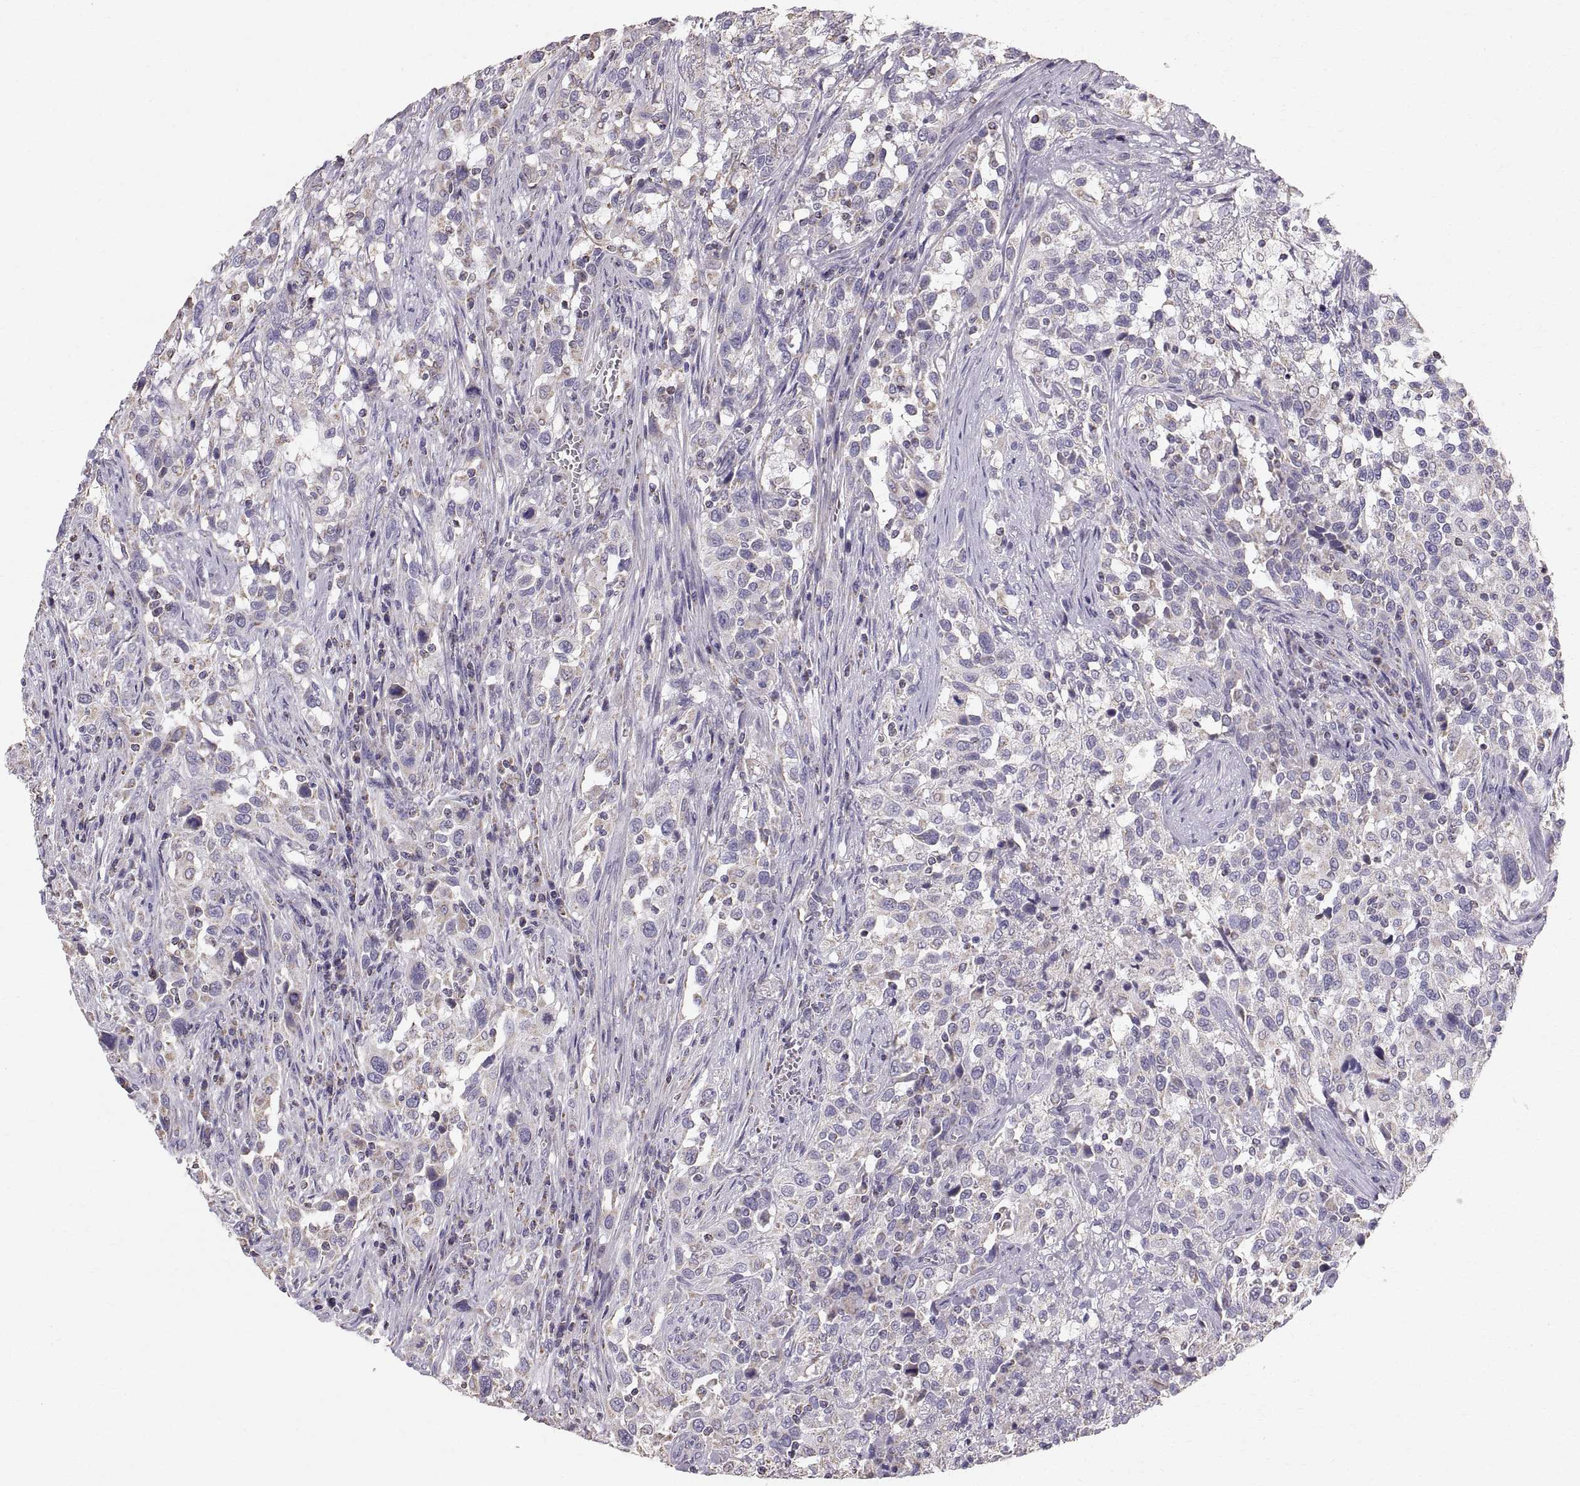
{"staining": {"intensity": "weak", "quantity": "25%-75%", "location": "cytoplasmic/membranous"}, "tissue": "urothelial cancer", "cell_type": "Tumor cells", "image_type": "cancer", "snomed": [{"axis": "morphology", "description": "Urothelial carcinoma, NOS"}, {"axis": "morphology", "description": "Urothelial carcinoma, High grade"}, {"axis": "topography", "description": "Urinary bladder"}], "caption": "Immunohistochemistry (IHC) histopathology image of neoplastic tissue: human transitional cell carcinoma stained using immunohistochemistry shows low levels of weak protein expression localized specifically in the cytoplasmic/membranous of tumor cells, appearing as a cytoplasmic/membranous brown color.", "gene": "STMND1", "patient": {"sex": "female", "age": 64}}